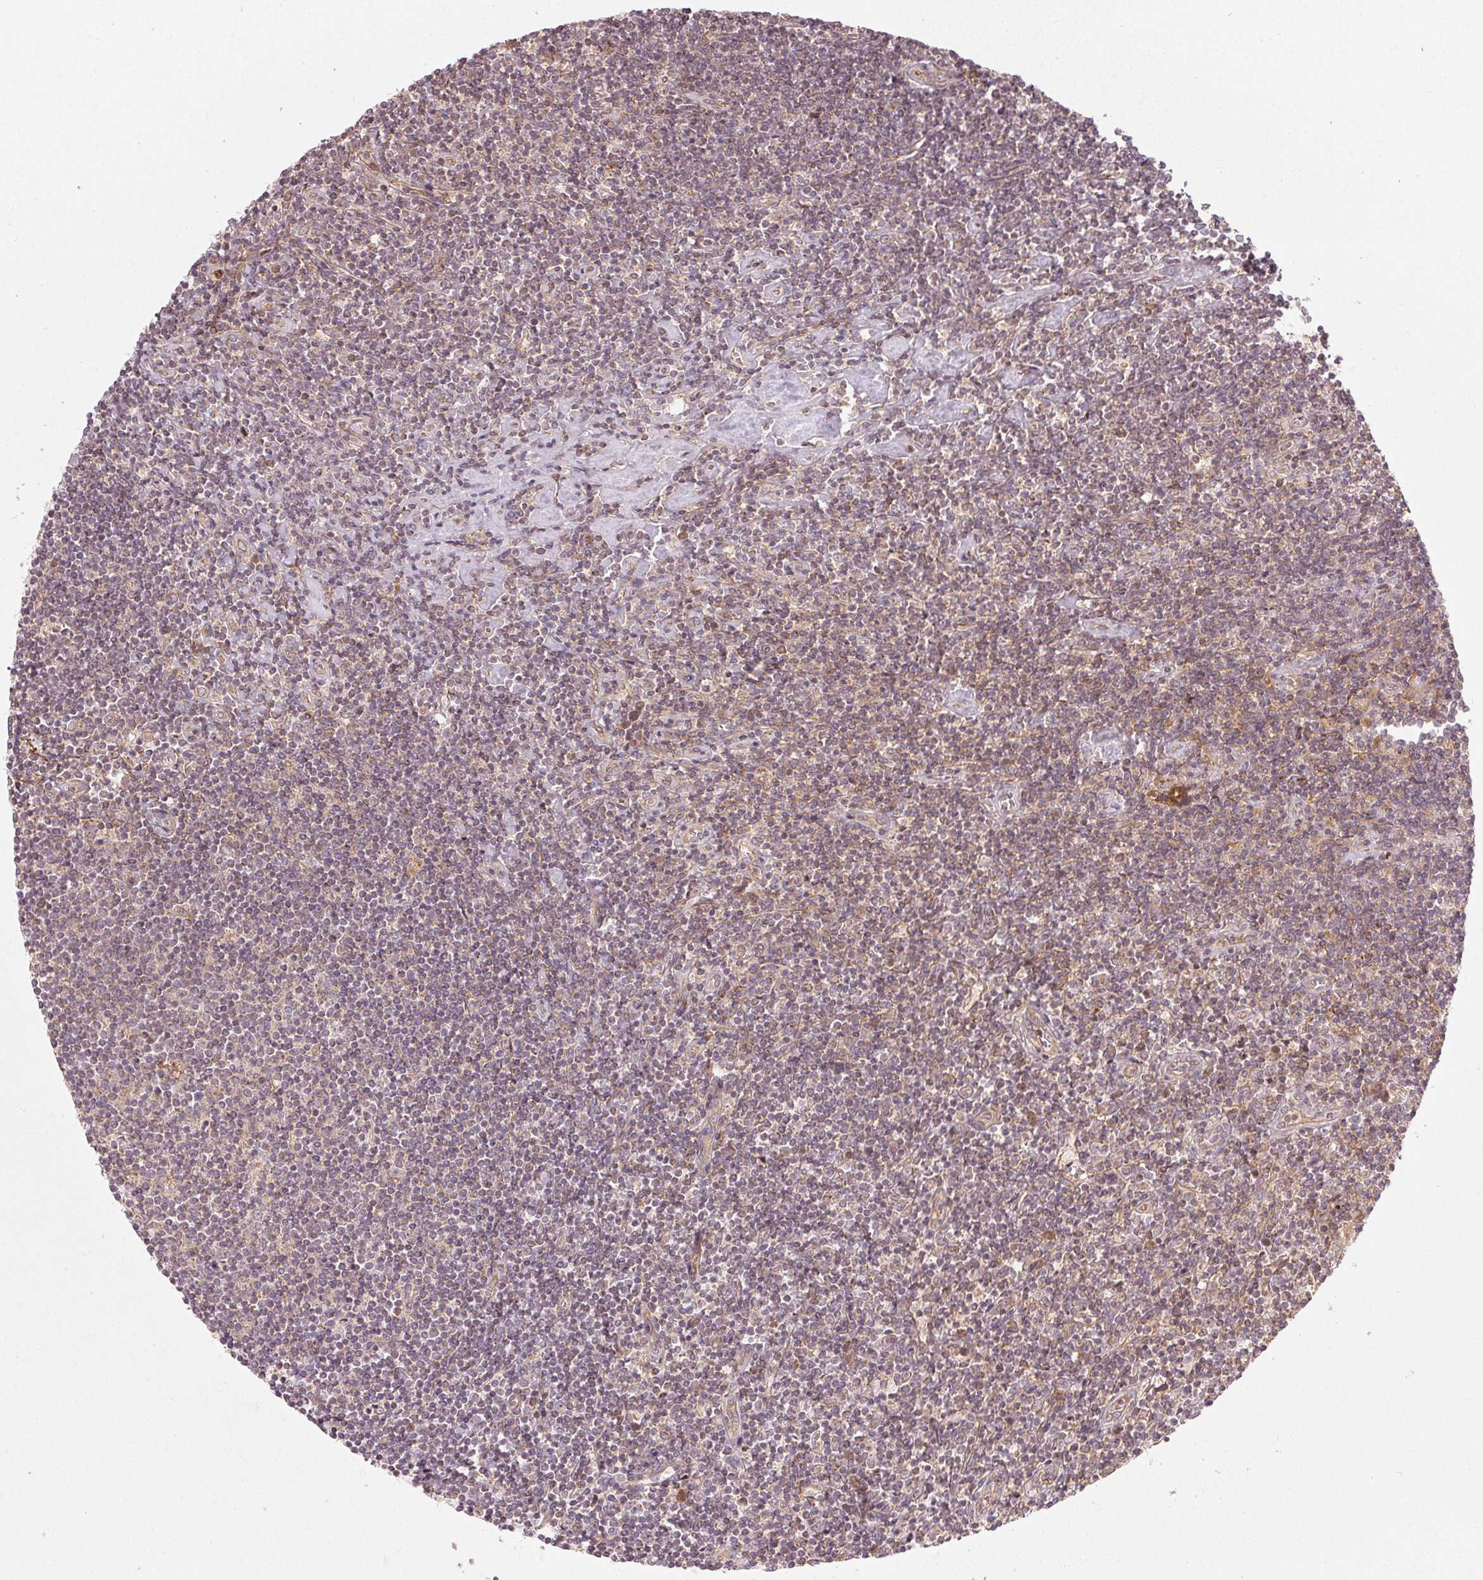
{"staining": {"intensity": "weak", "quantity": "<25%", "location": "cytoplasmic/membranous"}, "tissue": "lymphoma", "cell_type": "Tumor cells", "image_type": "cancer", "snomed": [{"axis": "morphology", "description": "Hodgkin's disease, NOS"}, {"axis": "topography", "description": "Lymph node"}], "caption": "Immunohistochemical staining of human Hodgkin's disease displays no significant expression in tumor cells.", "gene": "NADK2", "patient": {"sex": "male", "age": 40}}